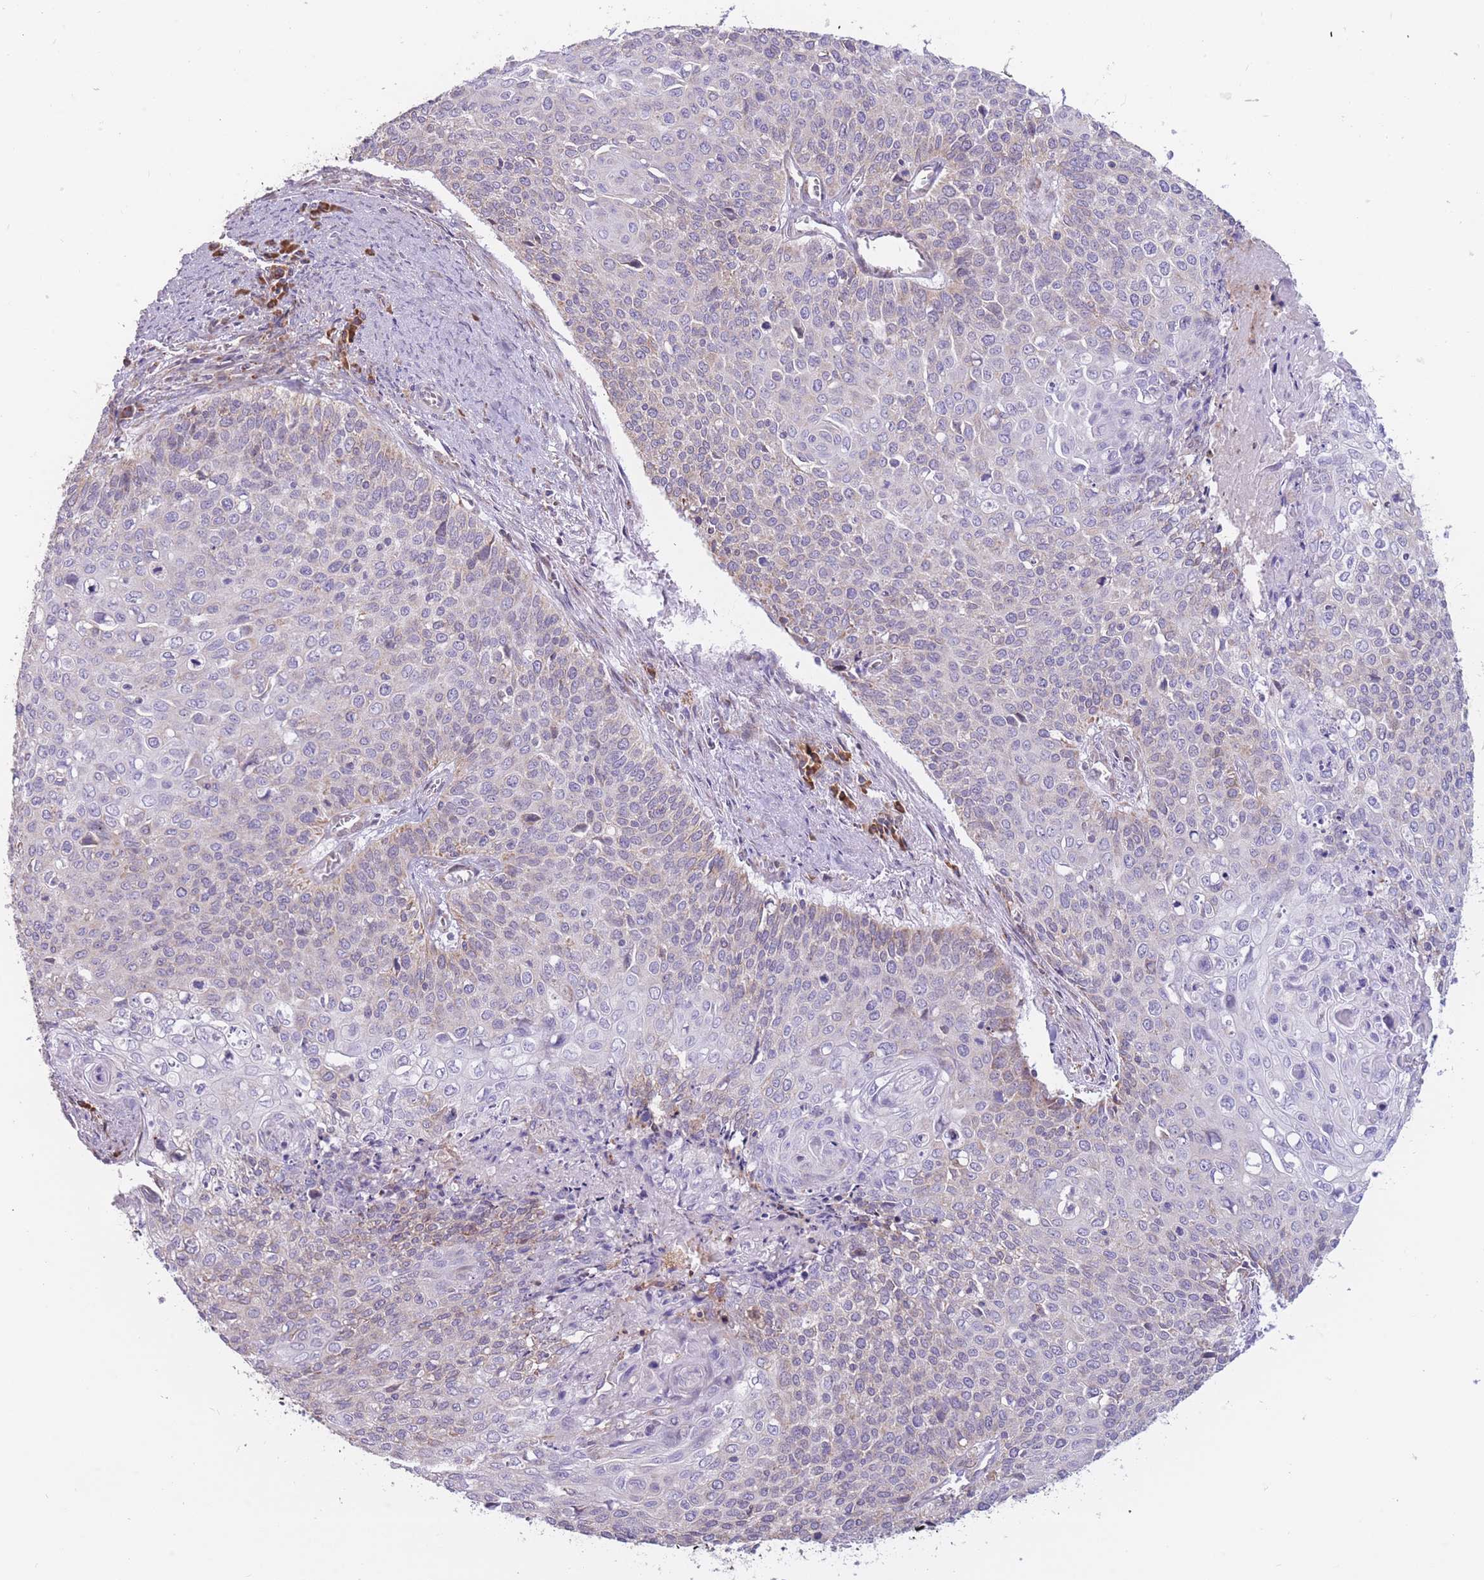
{"staining": {"intensity": "weak", "quantity": "<25%", "location": "cytoplasmic/membranous"}, "tissue": "cervical cancer", "cell_type": "Tumor cells", "image_type": "cancer", "snomed": [{"axis": "morphology", "description": "Squamous cell carcinoma, NOS"}, {"axis": "topography", "description": "Cervix"}], "caption": "Tumor cells are negative for brown protein staining in cervical squamous cell carcinoma.", "gene": "TRAPPC5", "patient": {"sex": "female", "age": 39}}